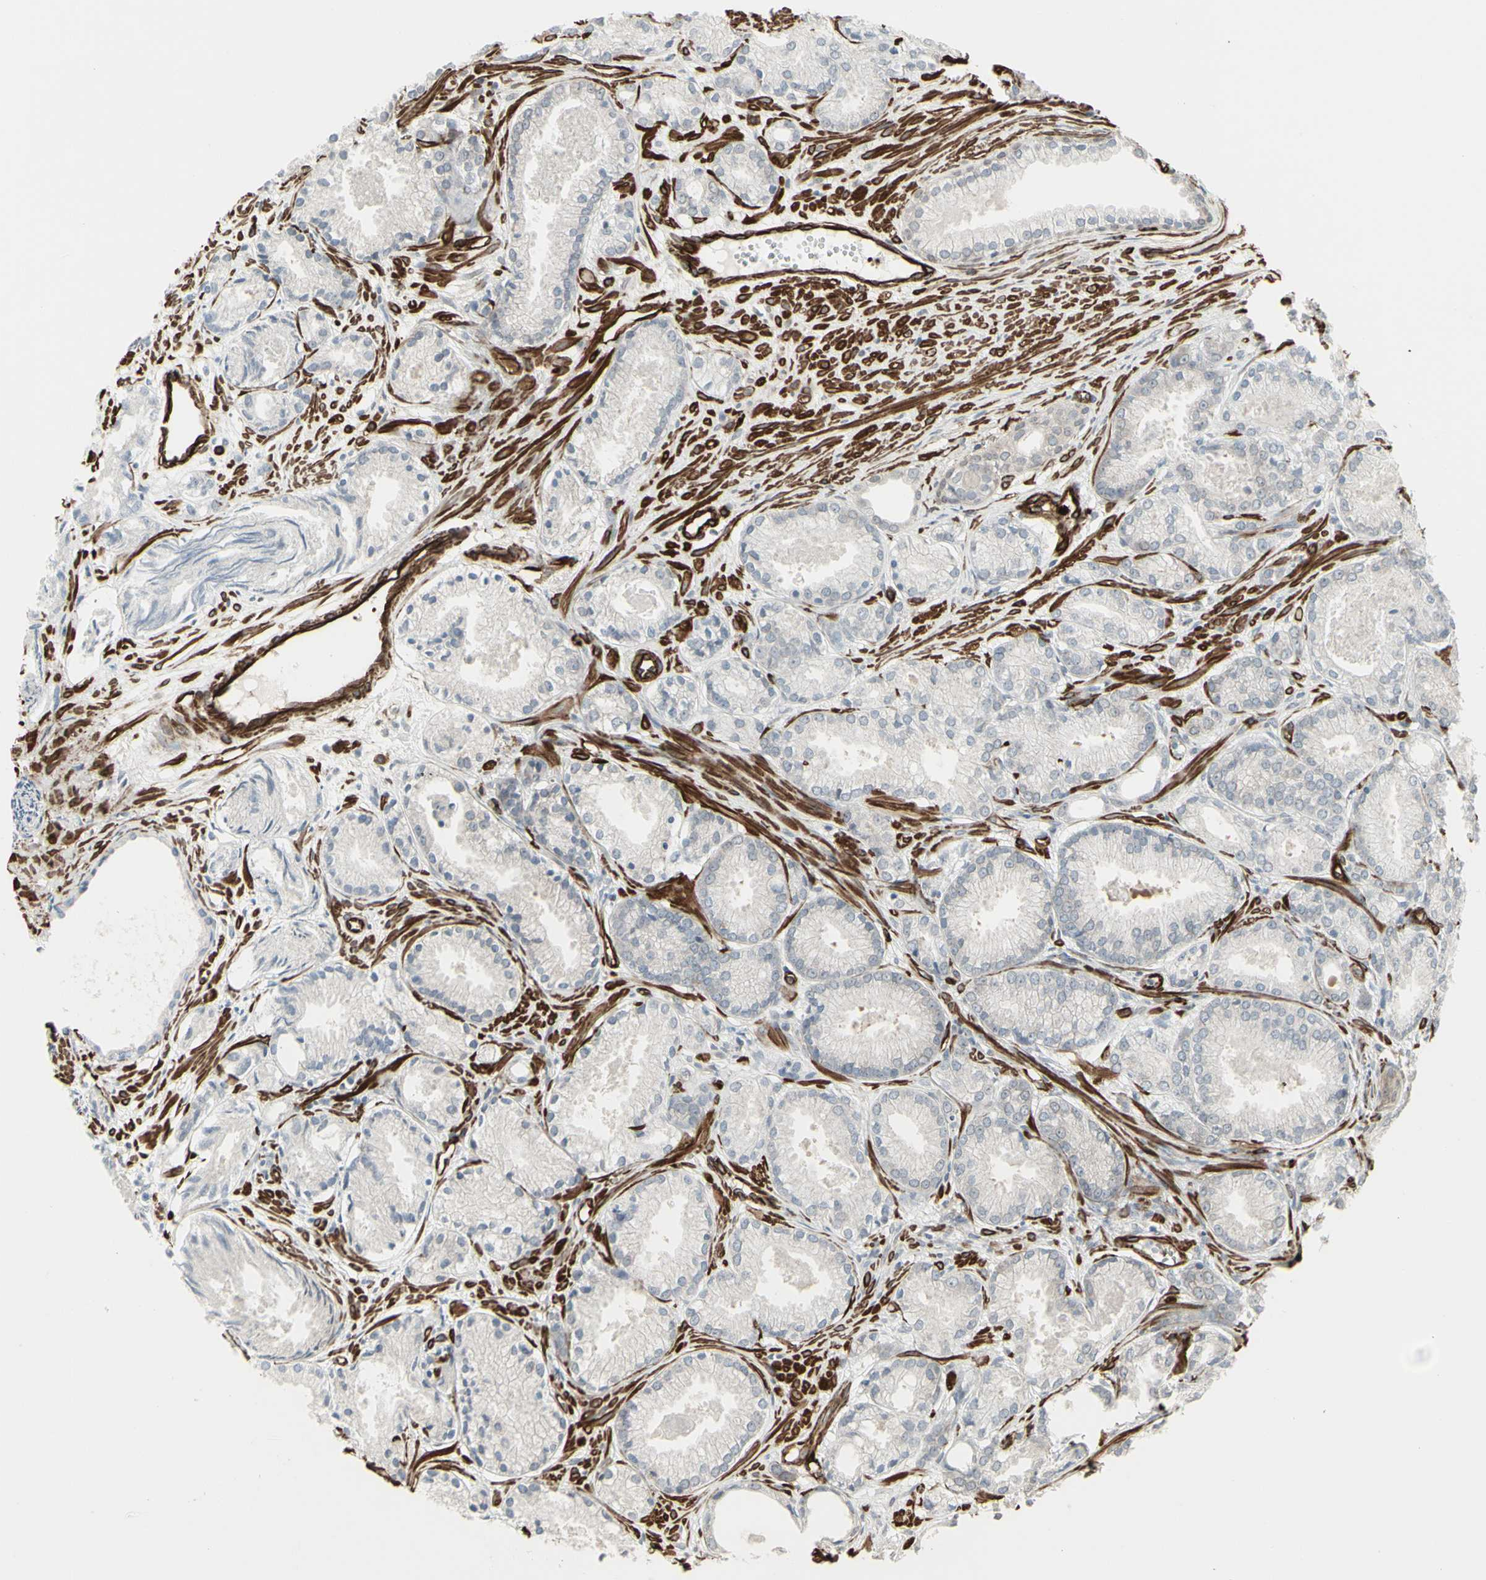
{"staining": {"intensity": "negative", "quantity": "none", "location": "none"}, "tissue": "prostate cancer", "cell_type": "Tumor cells", "image_type": "cancer", "snomed": [{"axis": "morphology", "description": "Adenocarcinoma, Low grade"}, {"axis": "topography", "description": "Prostate"}], "caption": "IHC histopathology image of prostate cancer (adenocarcinoma (low-grade)) stained for a protein (brown), which demonstrates no positivity in tumor cells. The staining is performed using DAB (3,3'-diaminobenzidine) brown chromogen with nuclei counter-stained in using hematoxylin.", "gene": "DTX3L", "patient": {"sex": "male", "age": 72}}